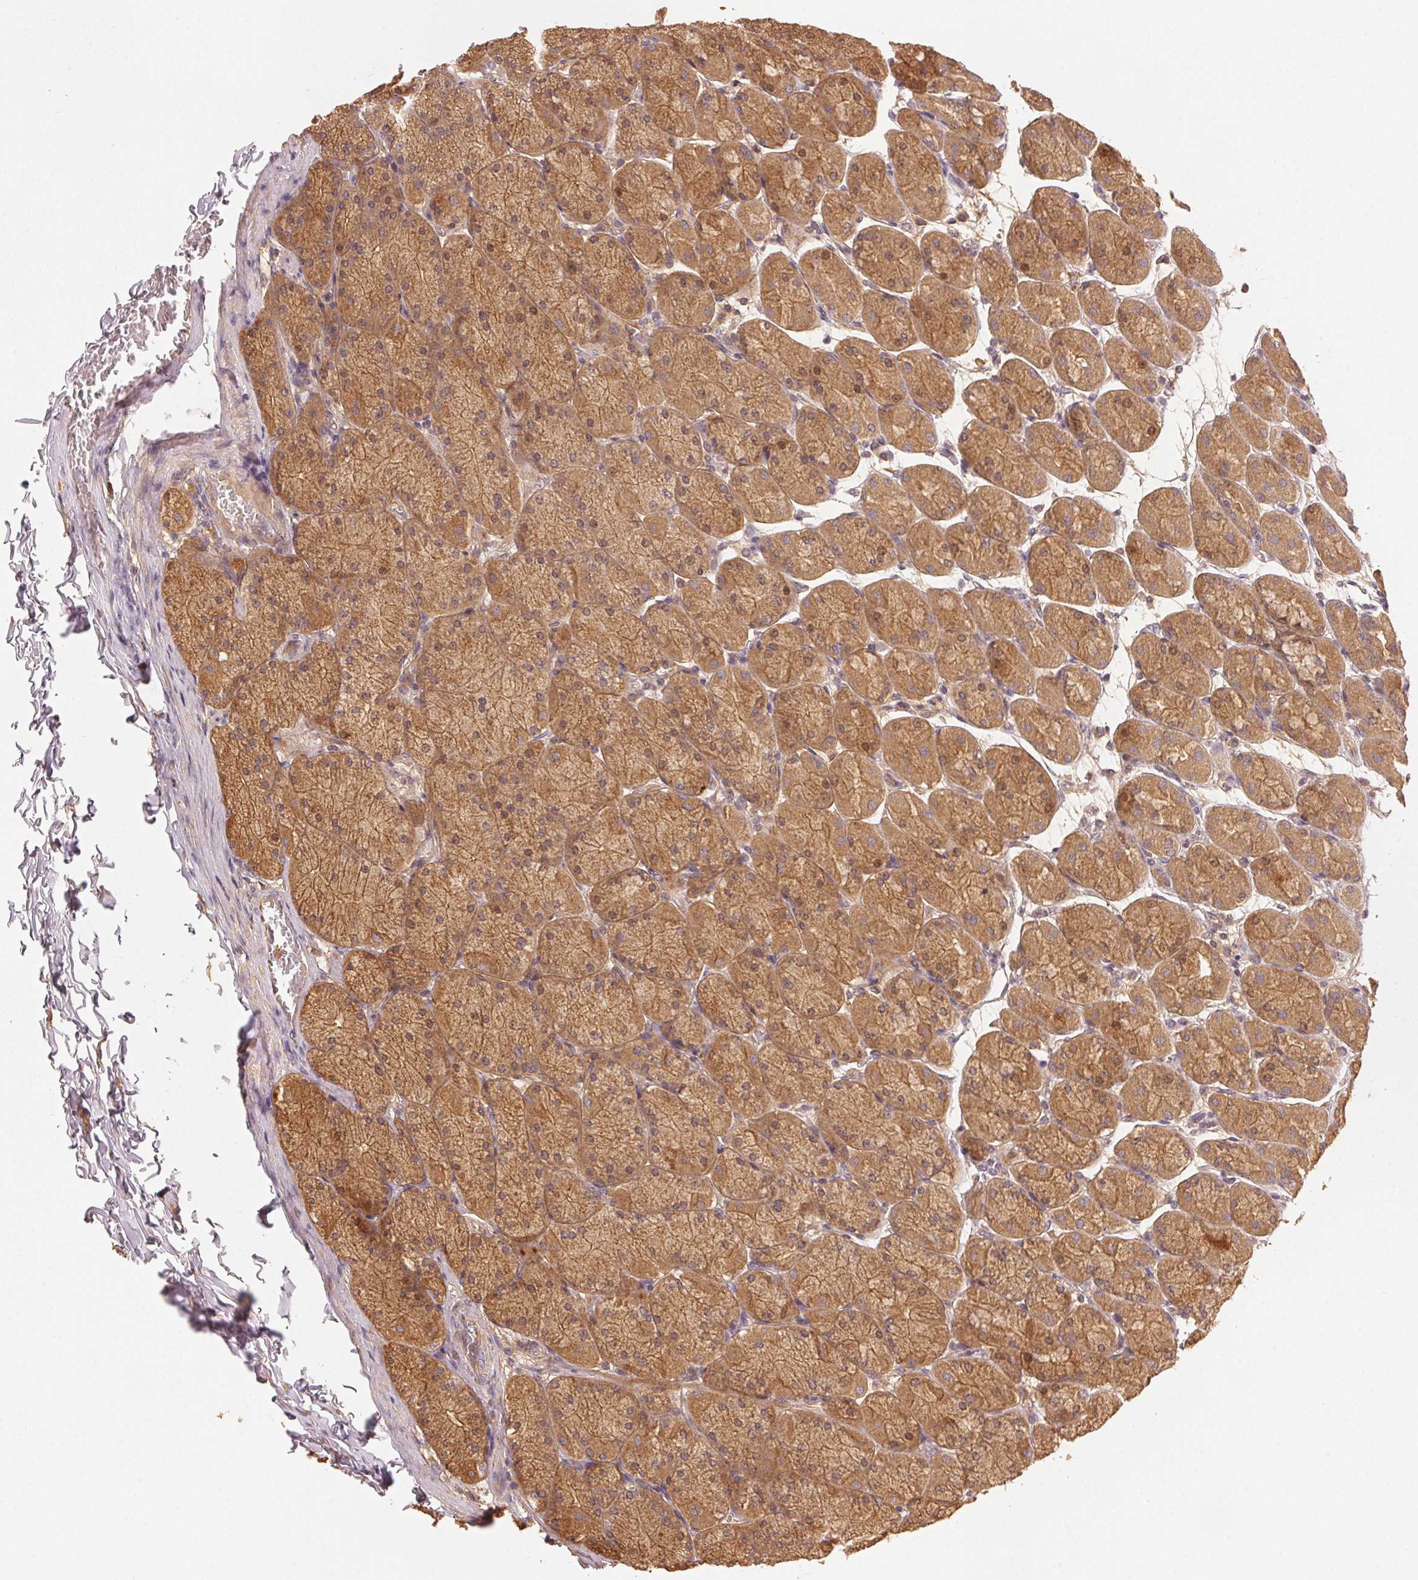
{"staining": {"intensity": "moderate", "quantity": ">75%", "location": "cytoplasmic/membranous"}, "tissue": "stomach", "cell_type": "Glandular cells", "image_type": "normal", "snomed": [{"axis": "morphology", "description": "Normal tissue, NOS"}, {"axis": "topography", "description": "Stomach, upper"}], "caption": "Immunohistochemistry (DAB (3,3'-diaminobenzidine)) staining of unremarkable human stomach displays moderate cytoplasmic/membranous protein staining in approximately >75% of glandular cells.", "gene": "RALA", "patient": {"sex": "female", "age": 56}}